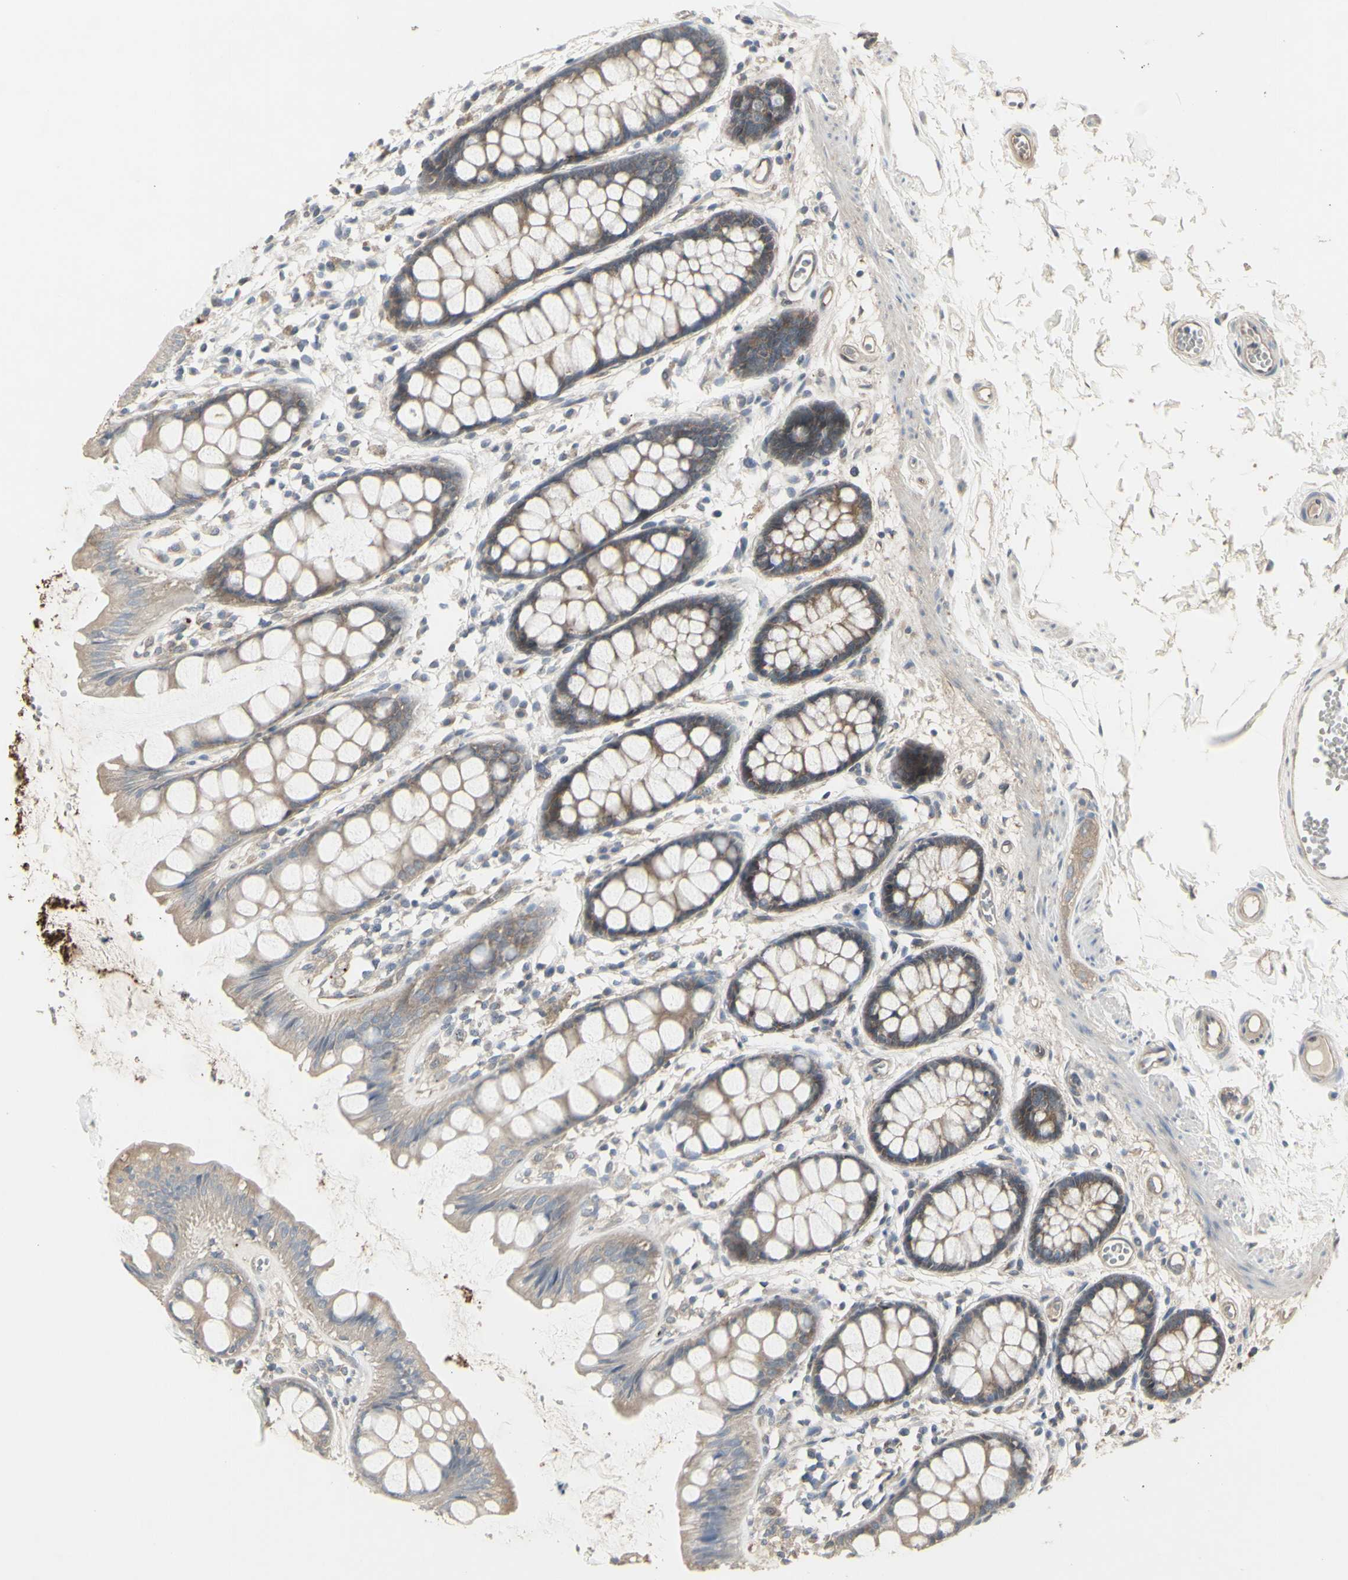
{"staining": {"intensity": "moderate", "quantity": ">75%", "location": "cytoplasmic/membranous"}, "tissue": "rectum", "cell_type": "Glandular cells", "image_type": "normal", "snomed": [{"axis": "morphology", "description": "Normal tissue, NOS"}, {"axis": "topography", "description": "Rectum"}], "caption": "This micrograph reveals benign rectum stained with immunohistochemistry to label a protein in brown. The cytoplasmic/membranous of glandular cells show moderate positivity for the protein. Nuclei are counter-stained blue.", "gene": "CHURC1", "patient": {"sex": "female", "age": 66}}